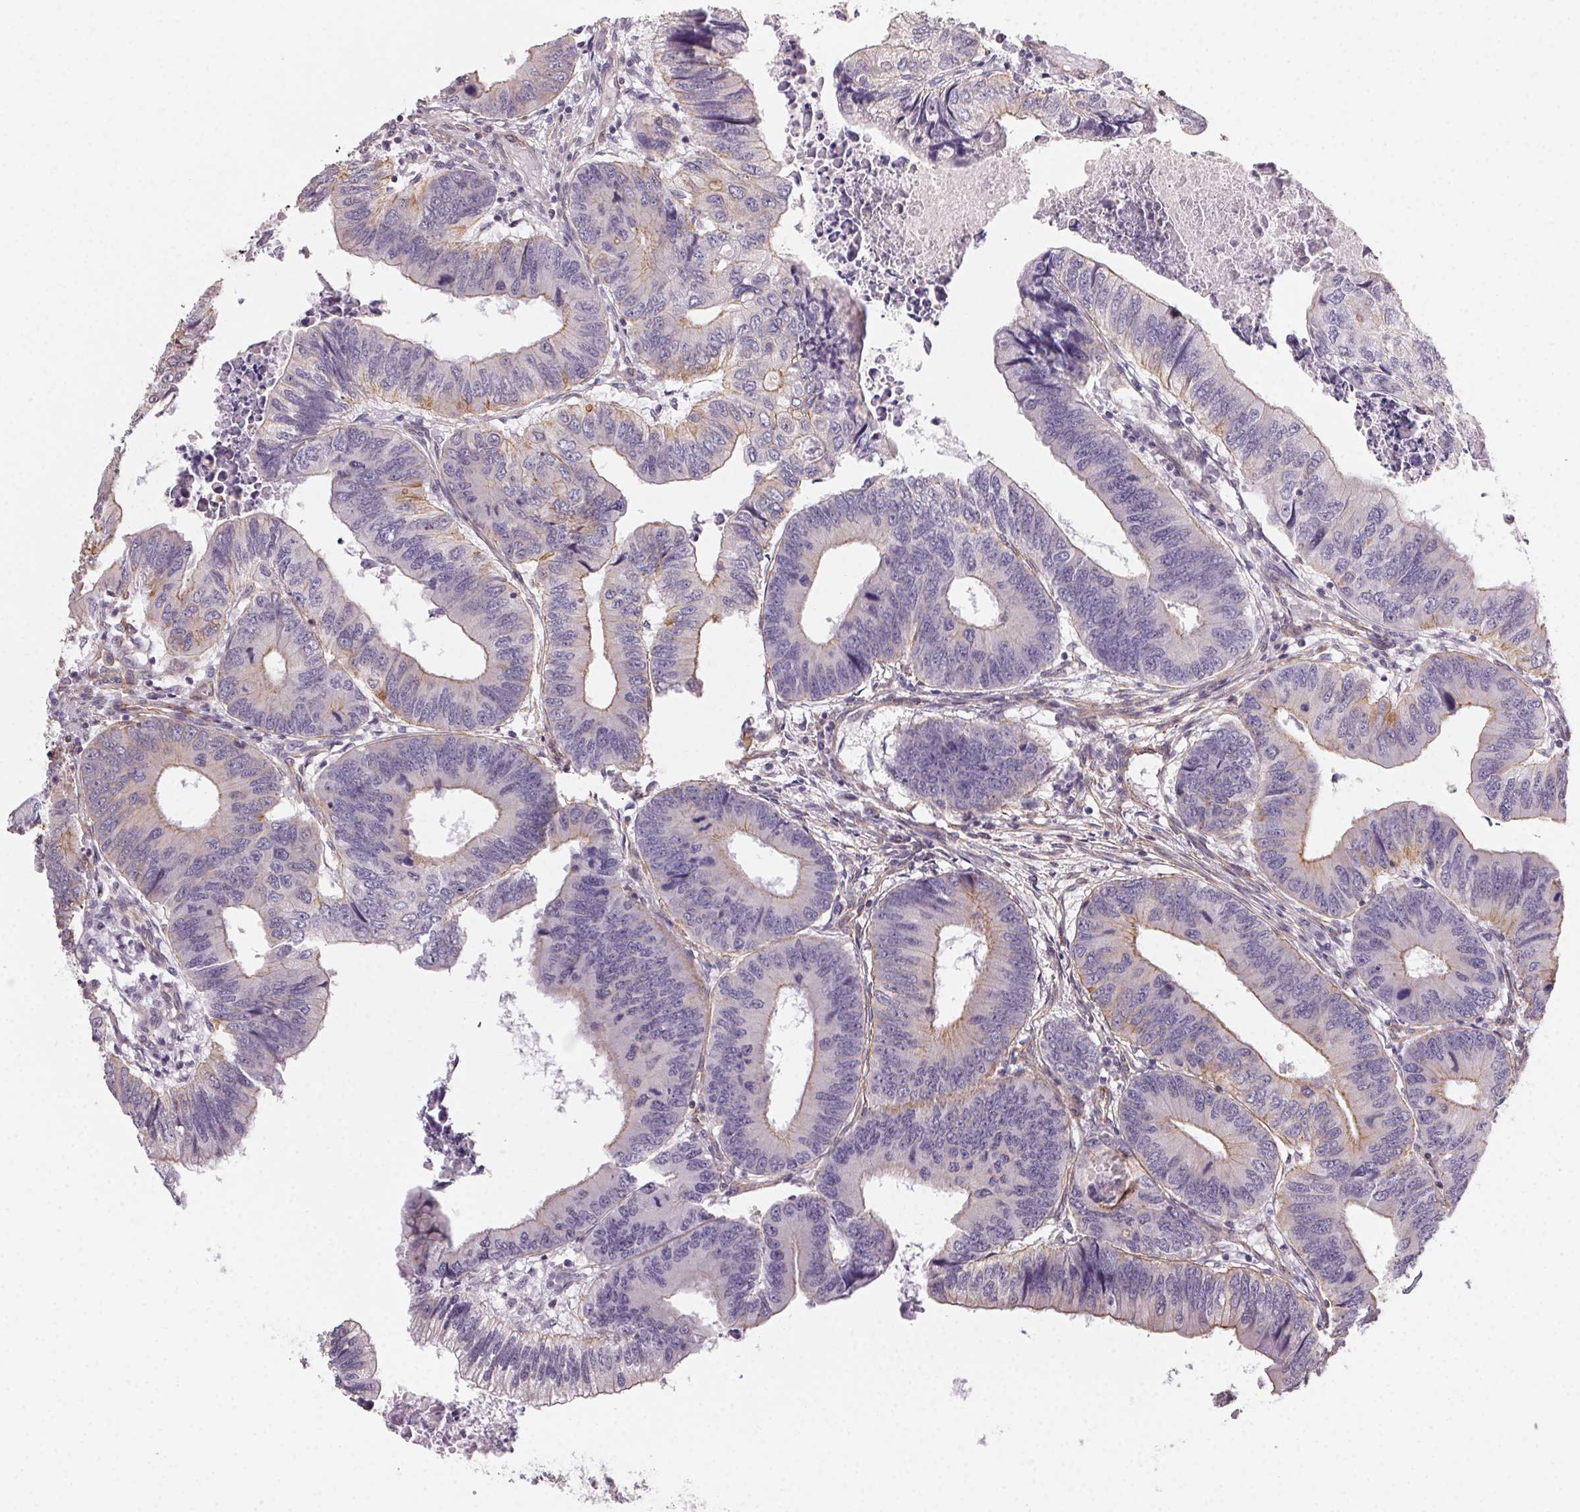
{"staining": {"intensity": "negative", "quantity": "none", "location": "none"}, "tissue": "colorectal cancer", "cell_type": "Tumor cells", "image_type": "cancer", "snomed": [{"axis": "morphology", "description": "Adenocarcinoma, NOS"}, {"axis": "topography", "description": "Colon"}], "caption": "The photomicrograph demonstrates no significant positivity in tumor cells of colorectal adenocarcinoma.", "gene": "PLA2G4F", "patient": {"sex": "male", "age": 53}}